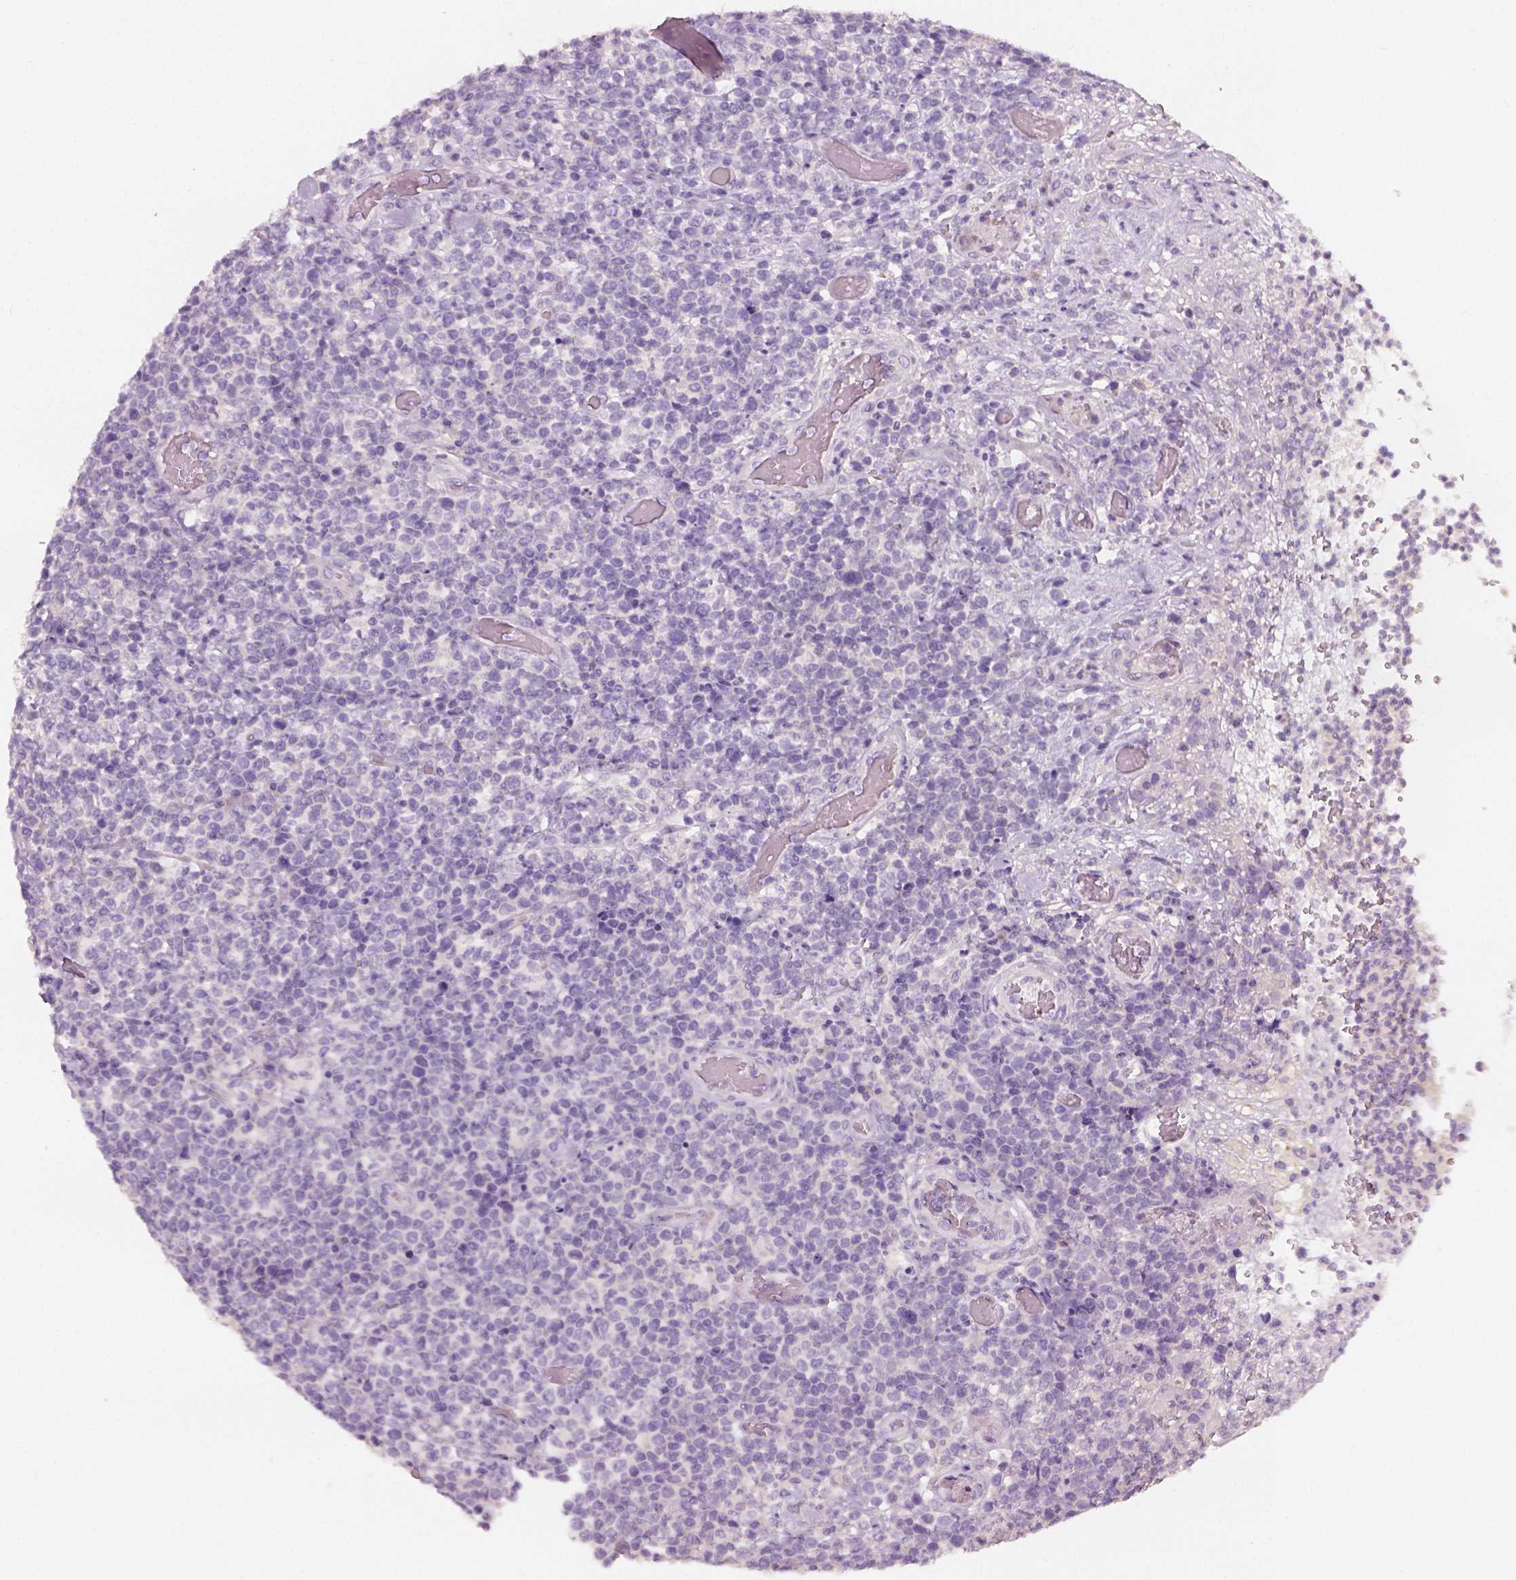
{"staining": {"intensity": "negative", "quantity": "none", "location": "none"}, "tissue": "lymphoma", "cell_type": "Tumor cells", "image_type": "cancer", "snomed": [{"axis": "morphology", "description": "Malignant lymphoma, non-Hodgkin's type, High grade"}, {"axis": "topography", "description": "Soft tissue"}], "caption": "DAB immunohistochemical staining of lymphoma shows no significant positivity in tumor cells.", "gene": "DHCR24", "patient": {"sex": "female", "age": 56}}